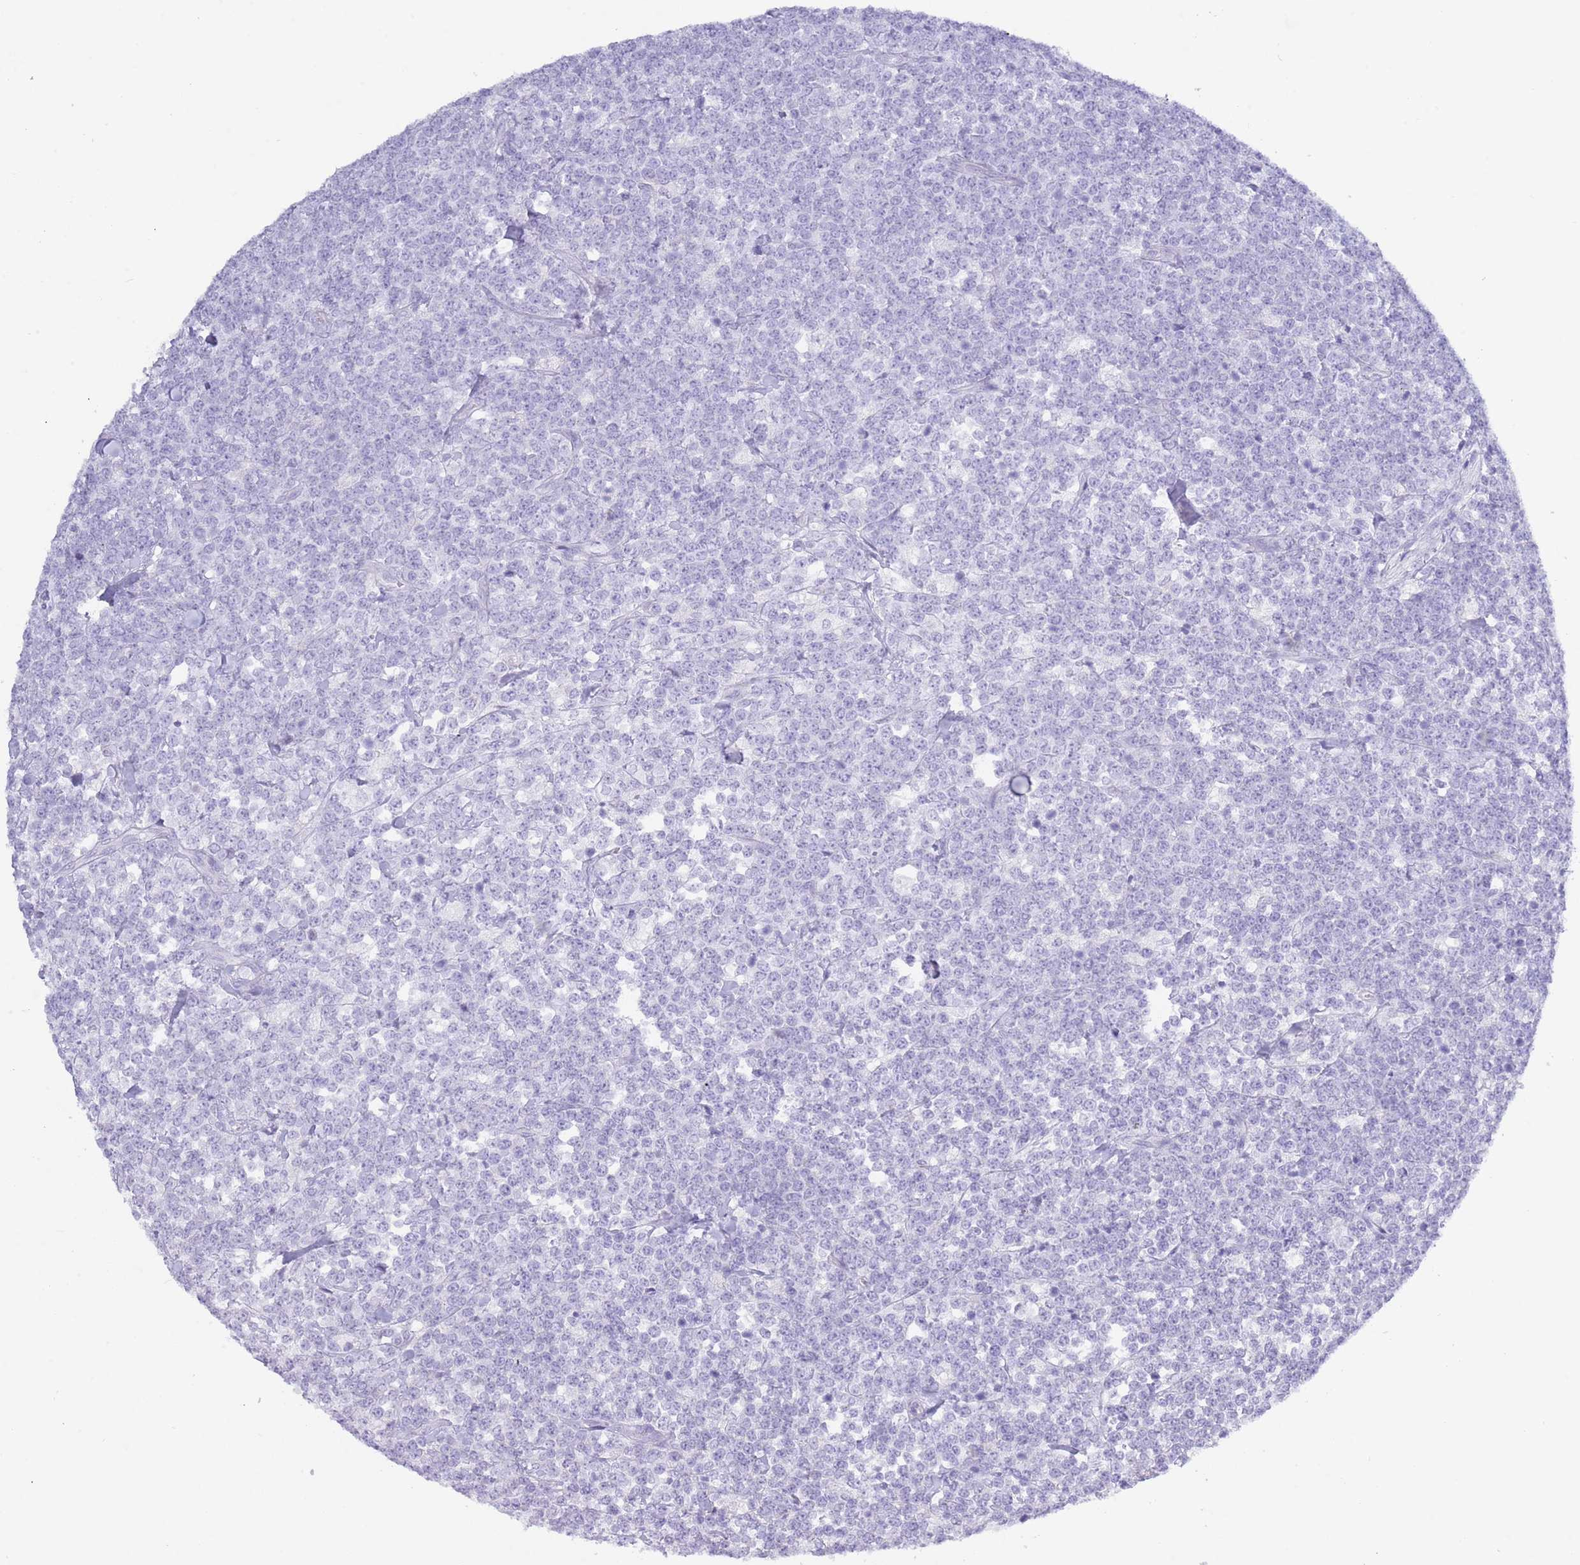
{"staining": {"intensity": "negative", "quantity": "none", "location": "none"}, "tissue": "lymphoma", "cell_type": "Tumor cells", "image_type": "cancer", "snomed": [{"axis": "morphology", "description": "Malignant lymphoma, non-Hodgkin's type, High grade"}, {"axis": "topography", "description": "Small intestine"}, {"axis": "topography", "description": "Colon"}], "caption": "IHC histopathology image of malignant lymphoma, non-Hodgkin's type (high-grade) stained for a protein (brown), which demonstrates no staining in tumor cells.", "gene": "ACR", "patient": {"sex": "male", "age": 8}}